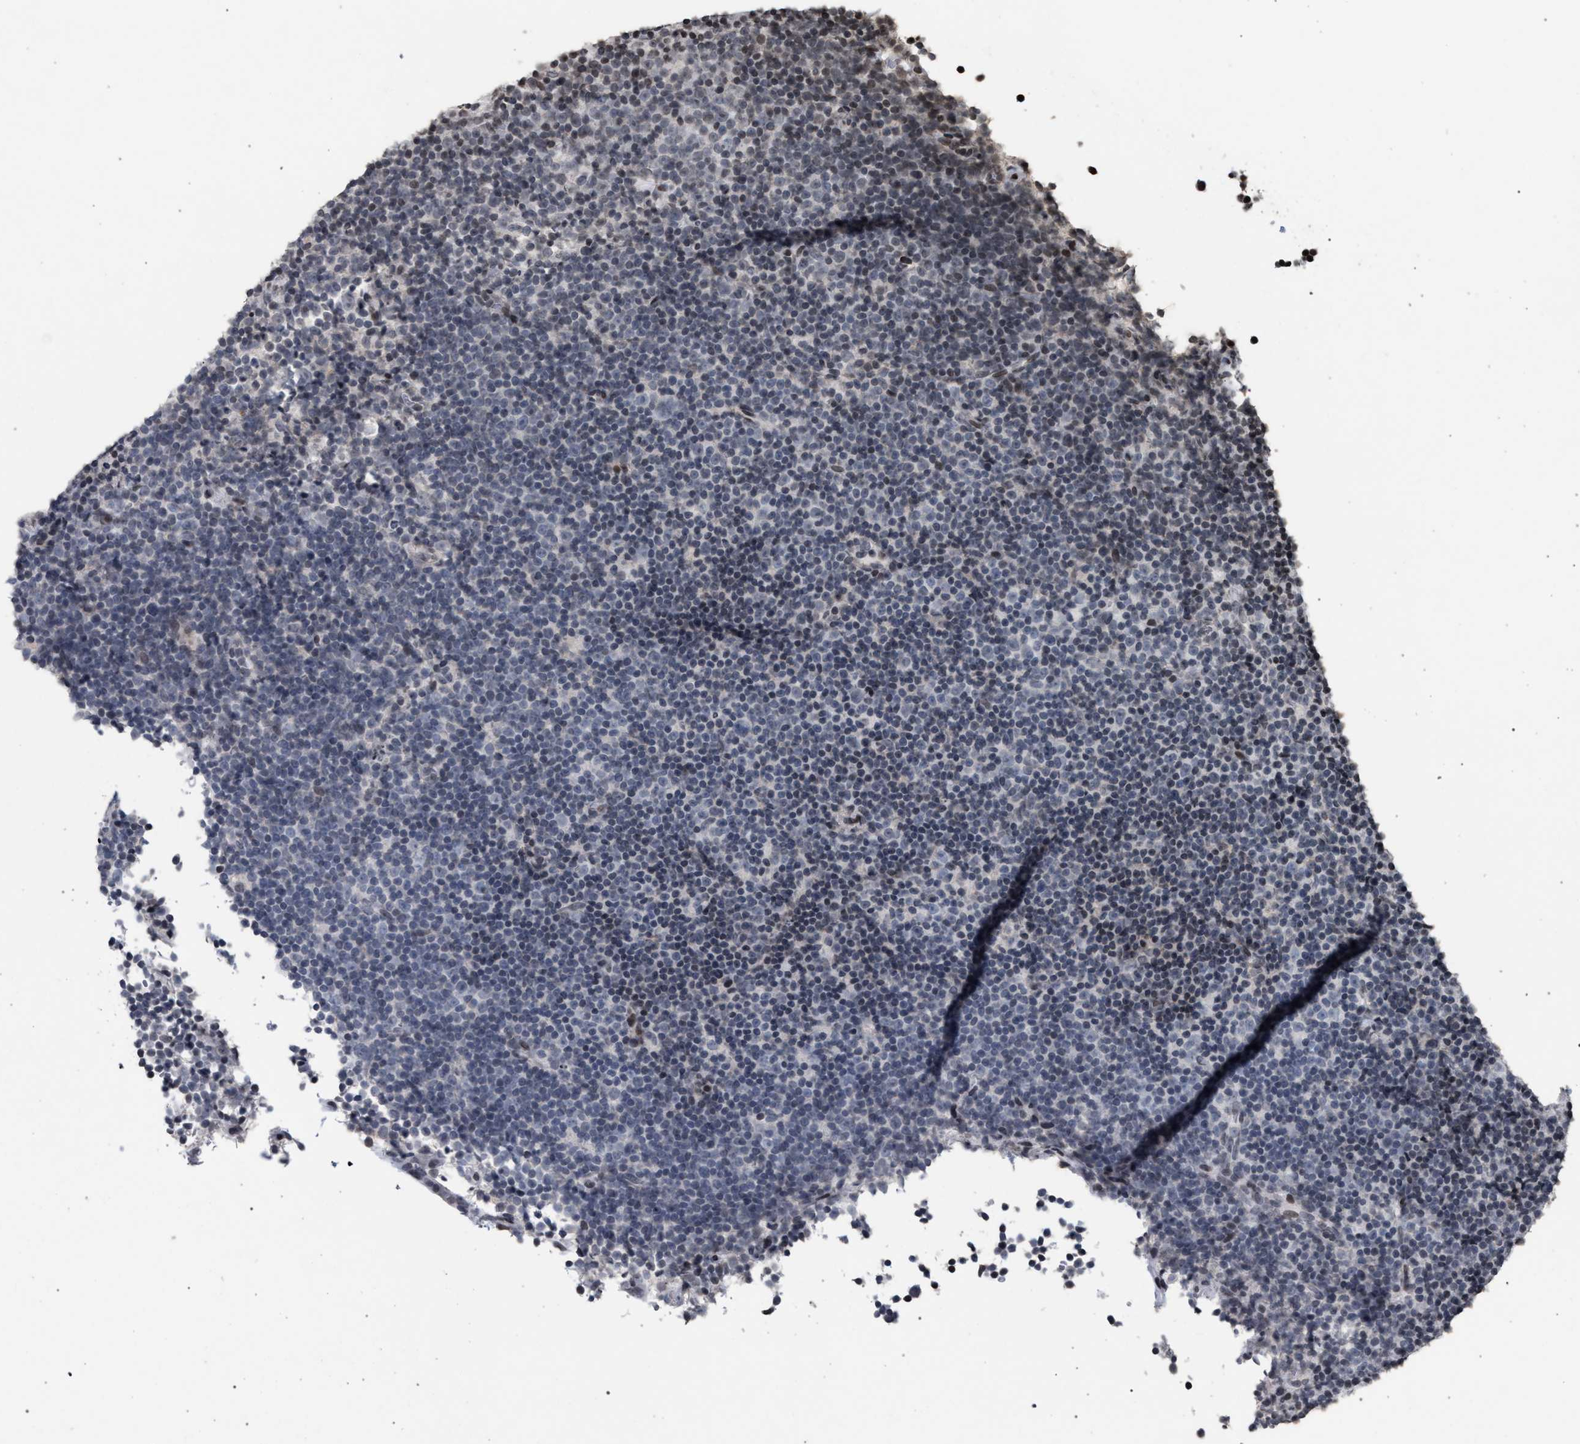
{"staining": {"intensity": "negative", "quantity": "none", "location": "none"}, "tissue": "lymphoma", "cell_type": "Tumor cells", "image_type": "cancer", "snomed": [{"axis": "morphology", "description": "Malignant lymphoma, non-Hodgkin's type, Low grade"}, {"axis": "topography", "description": "Lymph node"}], "caption": "DAB (3,3'-diaminobenzidine) immunohistochemical staining of low-grade malignant lymphoma, non-Hodgkin's type reveals no significant positivity in tumor cells.", "gene": "FOXD3", "patient": {"sex": "female", "age": 67}}